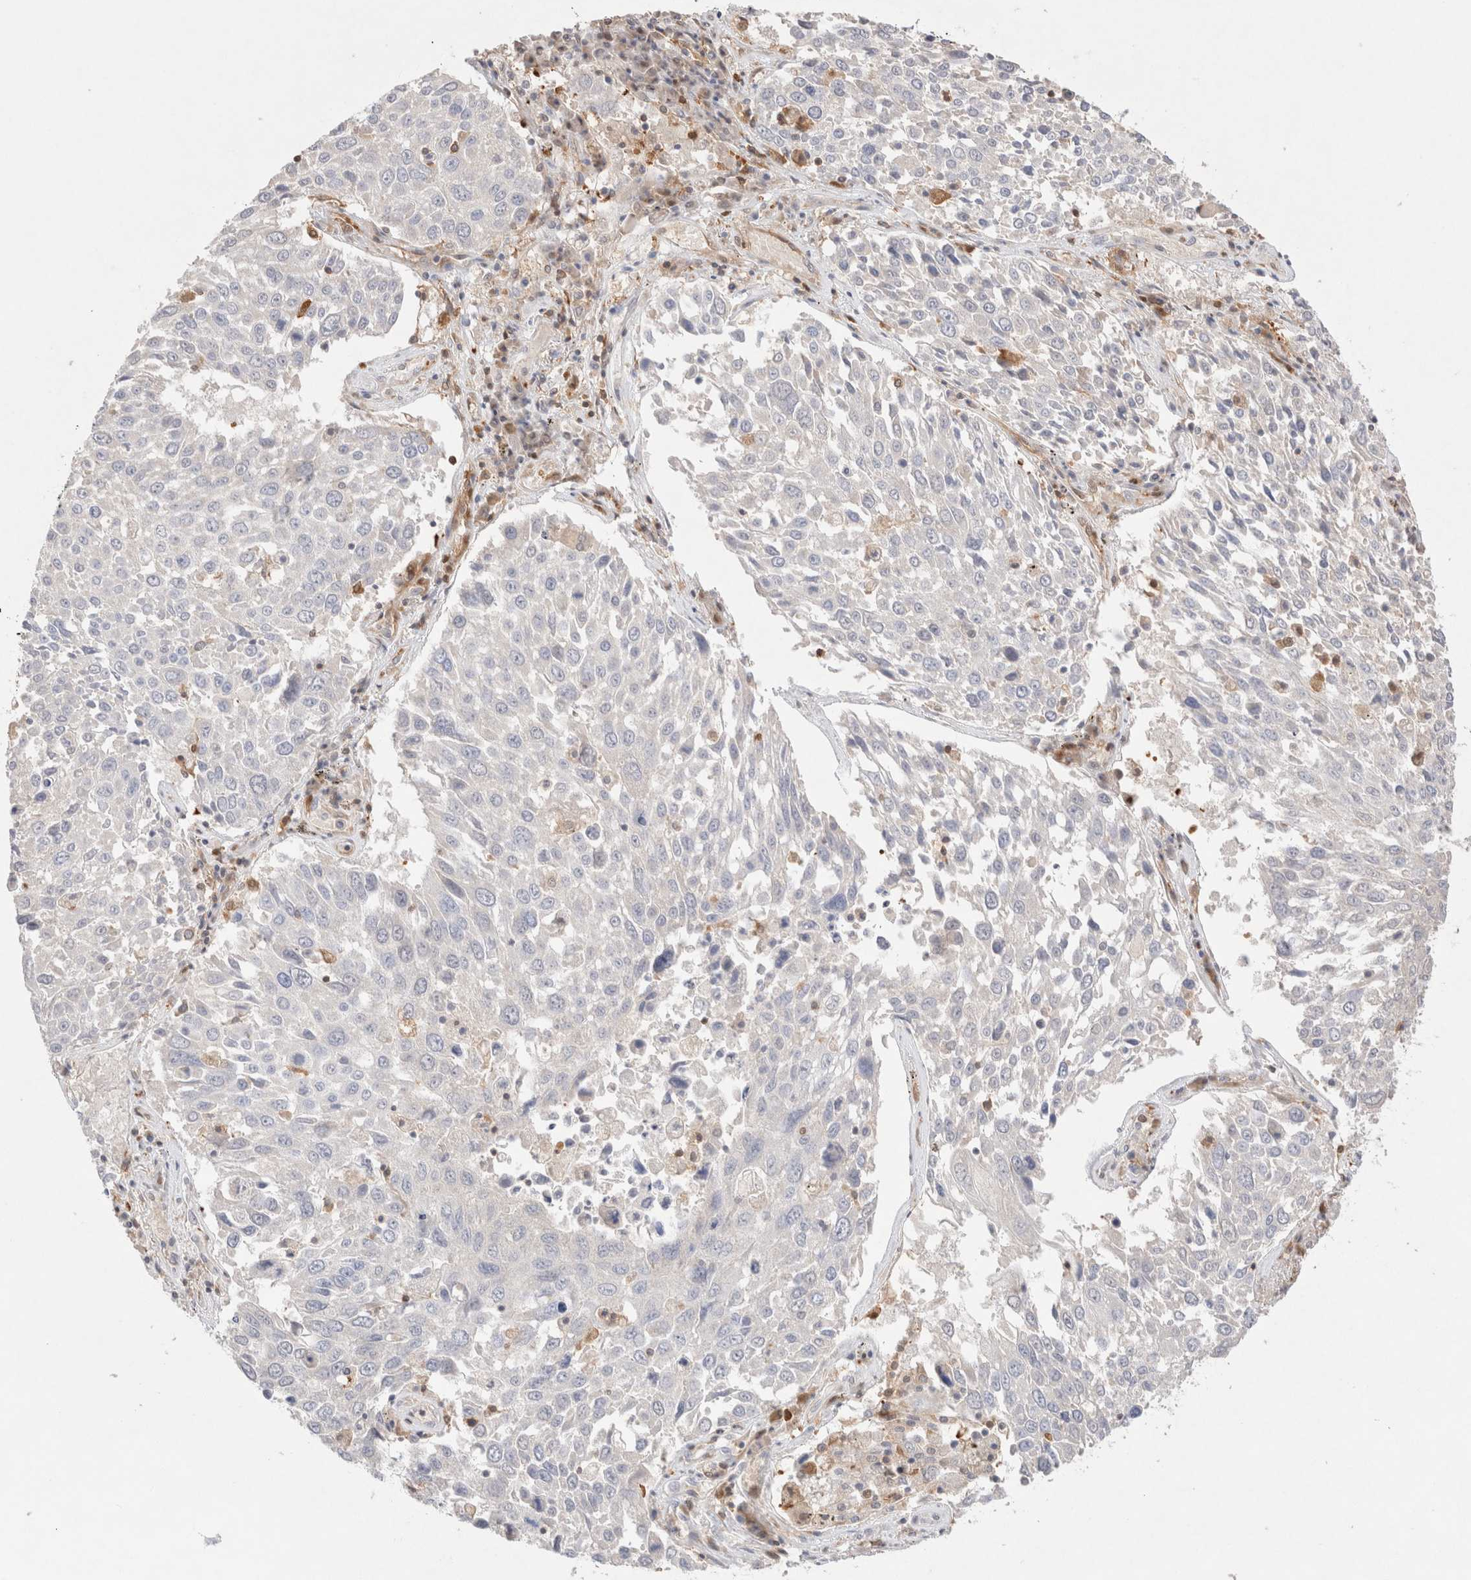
{"staining": {"intensity": "negative", "quantity": "none", "location": "none"}, "tissue": "lung cancer", "cell_type": "Tumor cells", "image_type": "cancer", "snomed": [{"axis": "morphology", "description": "Squamous cell carcinoma, NOS"}, {"axis": "topography", "description": "Lung"}], "caption": "High power microscopy micrograph of an IHC photomicrograph of lung squamous cell carcinoma, revealing no significant expression in tumor cells. (DAB (3,3'-diaminobenzidine) immunohistochemistry (IHC) with hematoxylin counter stain).", "gene": "STARD10", "patient": {"sex": "male", "age": 65}}